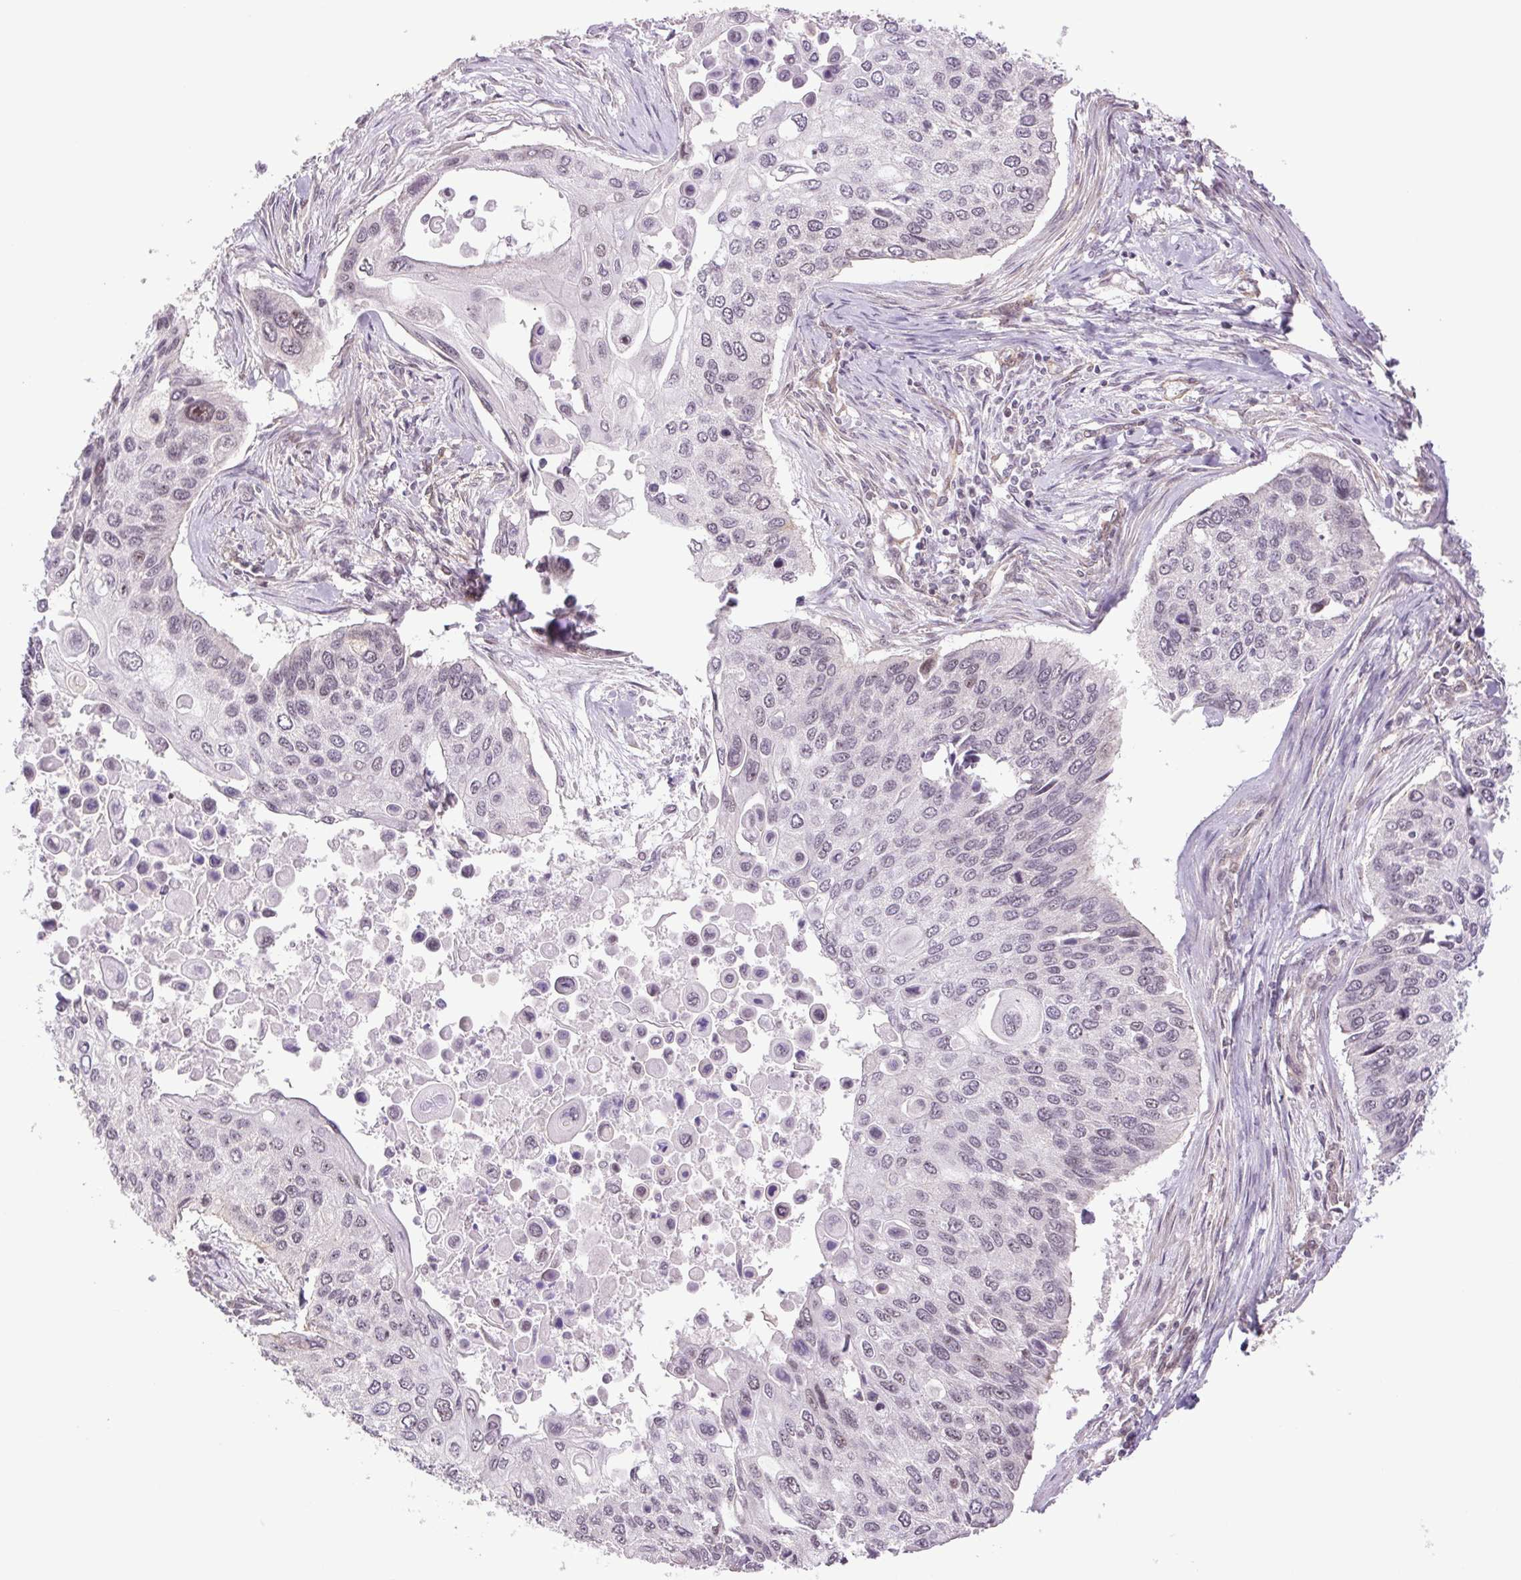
{"staining": {"intensity": "negative", "quantity": "none", "location": "none"}, "tissue": "lung cancer", "cell_type": "Tumor cells", "image_type": "cancer", "snomed": [{"axis": "morphology", "description": "Squamous cell carcinoma, NOS"}, {"axis": "morphology", "description": "Squamous cell carcinoma, metastatic, NOS"}, {"axis": "topography", "description": "Lung"}], "caption": "Immunohistochemistry (IHC) of metastatic squamous cell carcinoma (lung) exhibits no staining in tumor cells. Nuclei are stained in blue.", "gene": "CWC25", "patient": {"sex": "male", "age": 63}}